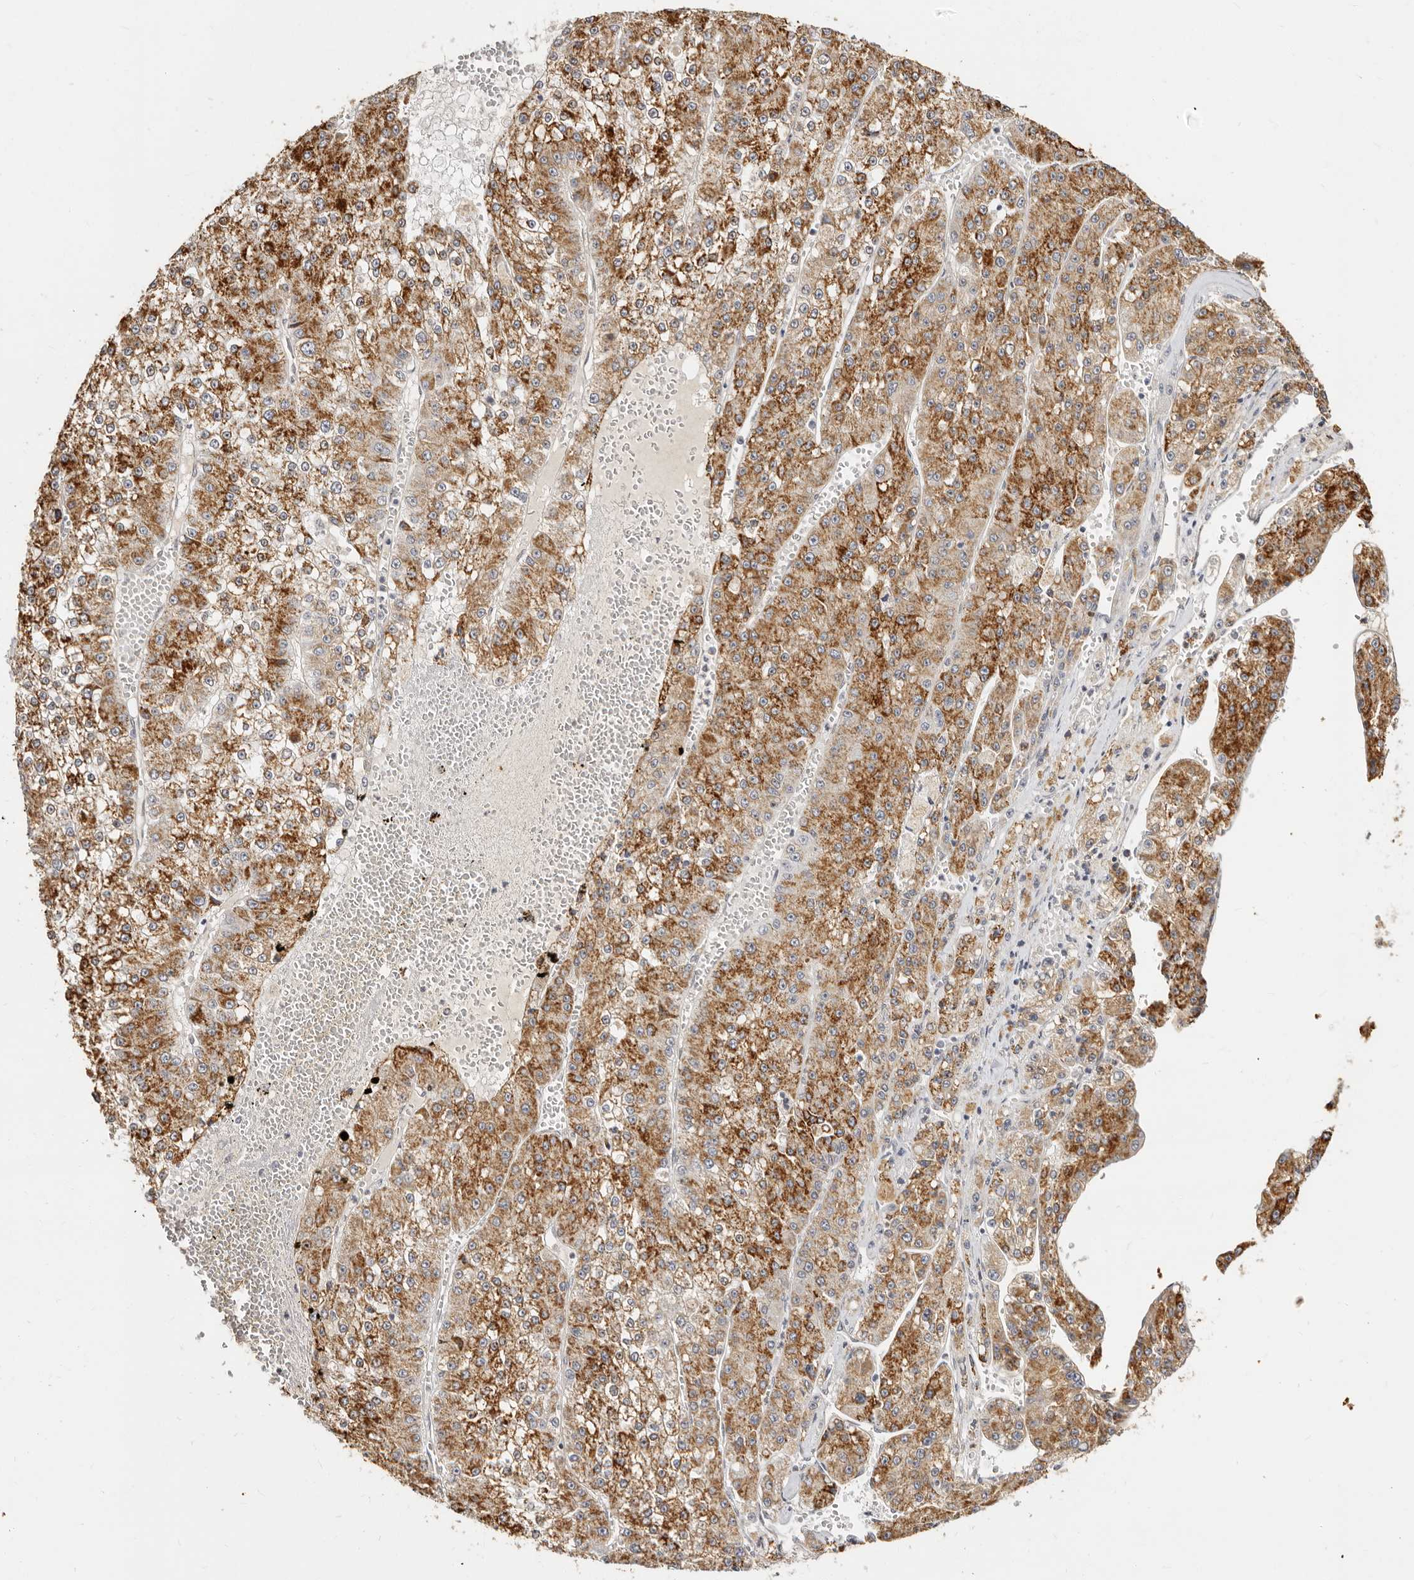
{"staining": {"intensity": "strong", "quantity": ">75%", "location": "cytoplasmic/membranous"}, "tissue": "liver cancer", "cell_type": "Tumor cells", "image_type": "cancer", "snomed": [{"axis": "morphology", "description": "Carcinoma, Hepatocellular, NOS"}, {"axis": "topography", "description": "Liver"}], "caption": "The histopathology image exhibits staining of hepatocellular carcinoma (liver), revealing strong cytoplasmic/membranous protein expression (brown color) within tumor cells.", "gene": "LCORL", "patient": {"sex": "female", "age": 73}}